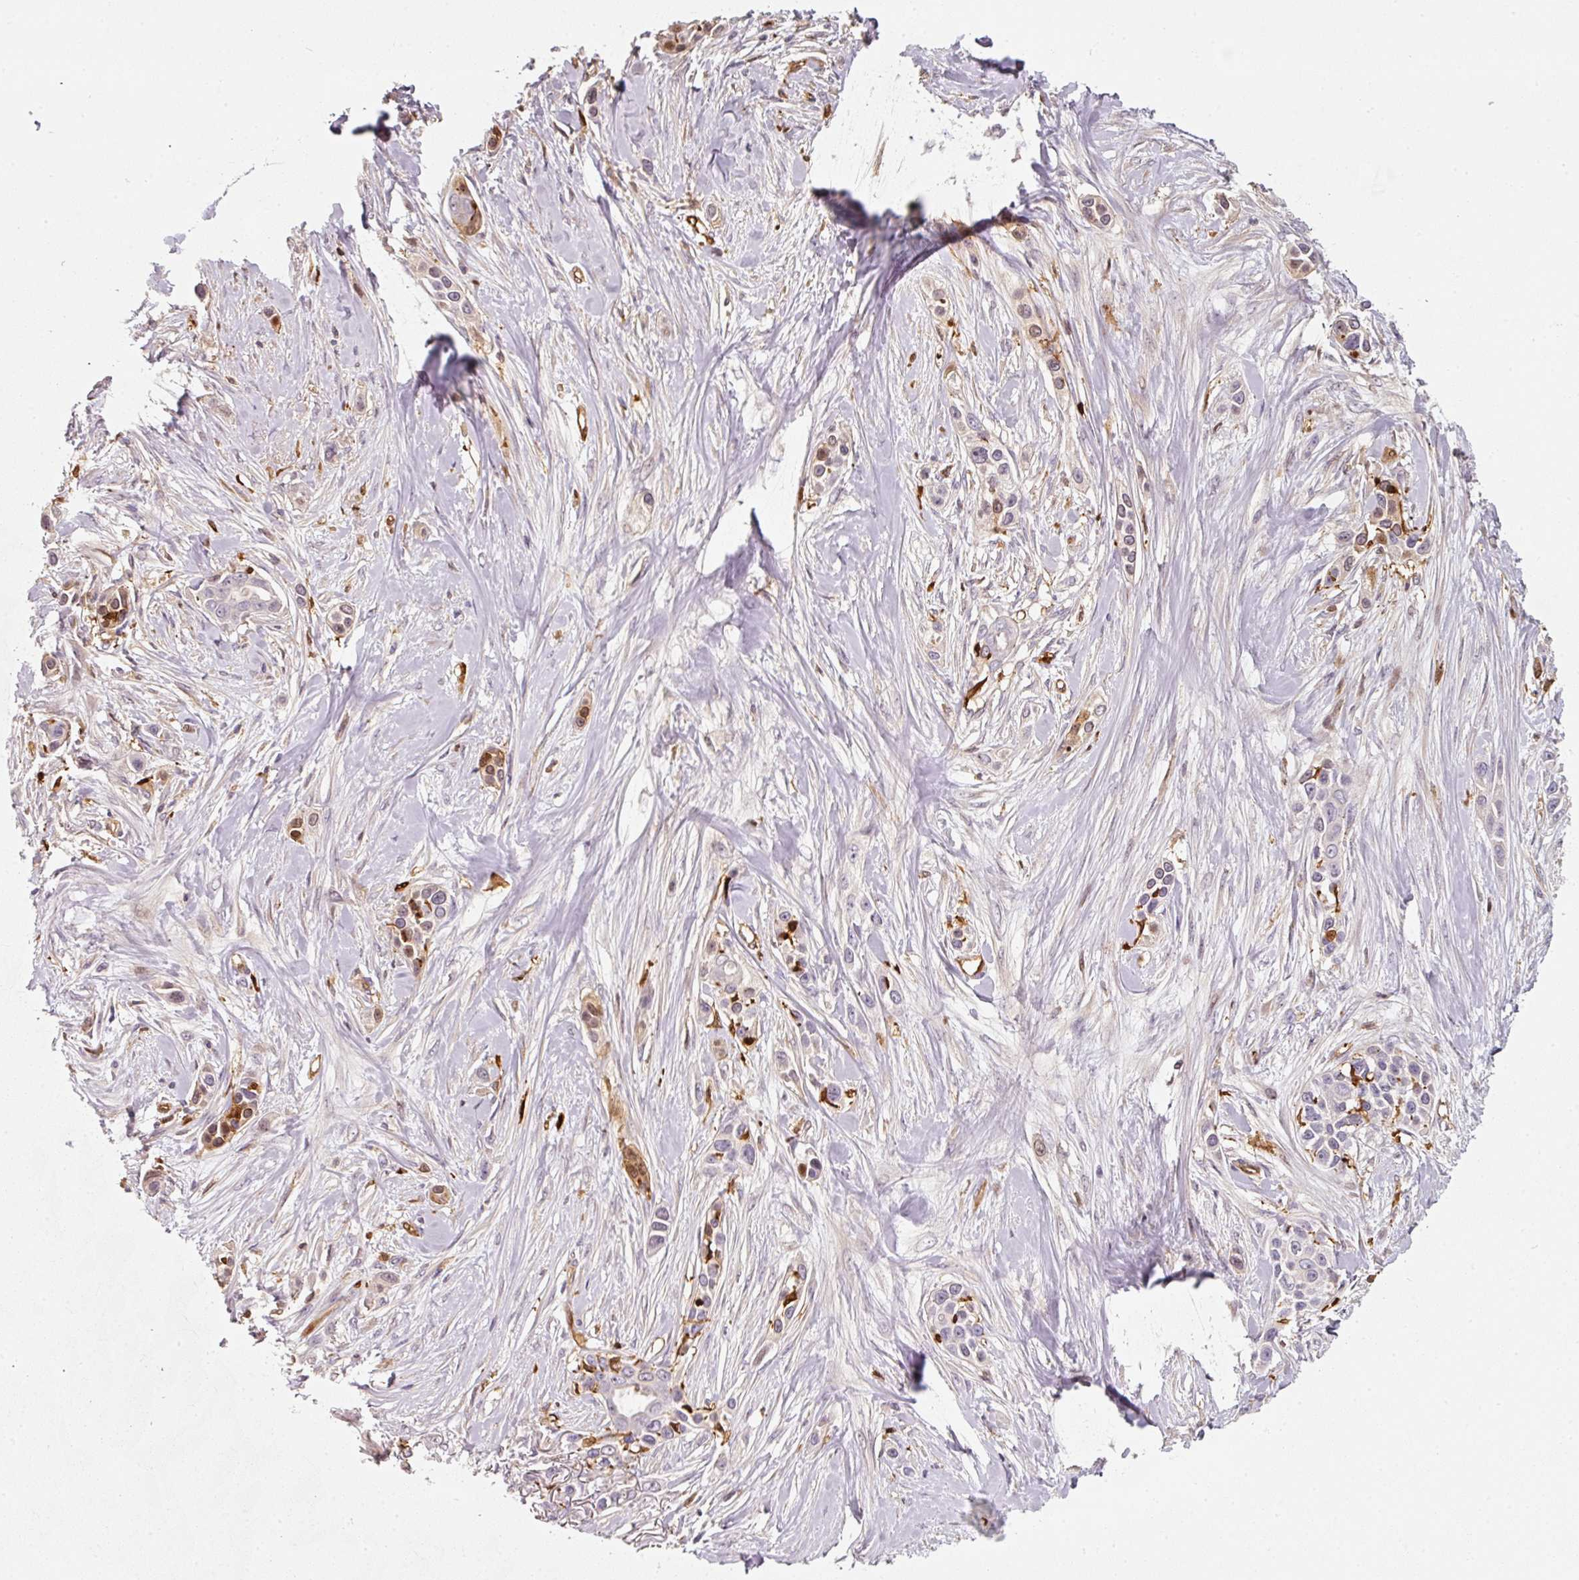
{"staining": {"intensity": "moderate", "quantity": "<25%", "location": "cytoplasmic/membranous,nuclear"}, "tissue": "skin cancer", "cell_type": "Tumor cells", "image_type": "cancer", "snomed": [{"axis": "morphology", "description": "Squamous cell carcinoma, NOS"}, {"axis": "topography", "description": "Skin"}], "caption": "Immunohistochemistry (IHC) of skin cancer (squamous cell carcinoma) displays low levels of moderate cytoplasmic/membranous and nuclear expression in approximately <25% of tumor cells.", "gene": "IQGAP2", "patient": {"sex": "female", "age": 69}}